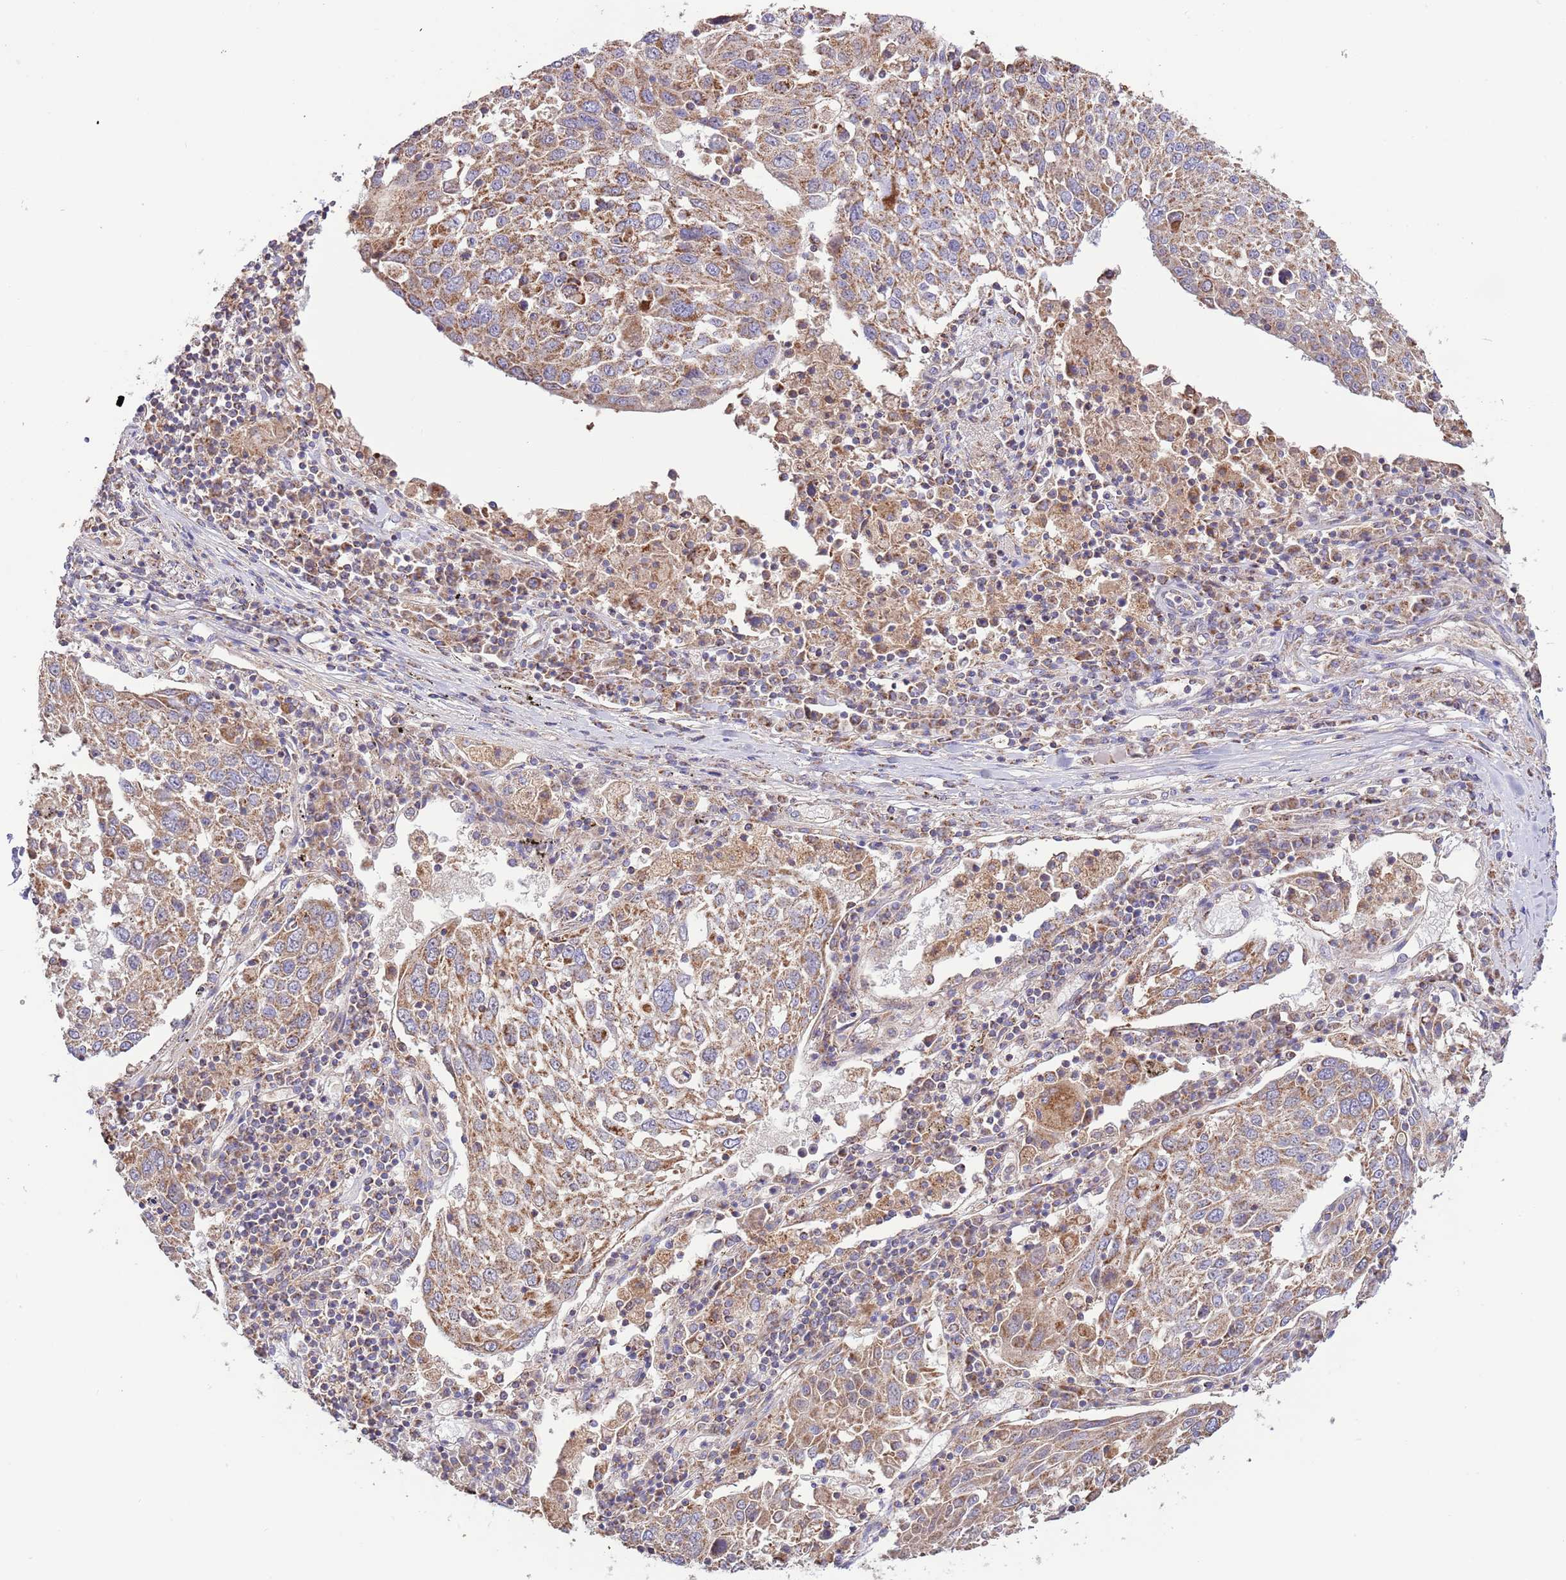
{"staining": {"intensity": "moderate", "quantity": ">75%", "location": "cytoplasmic/membranous"}, "tissue": "lung cancer", "cell_type": "Tumor cells", "image_type": "cancer", "snomed": [{"axis": "morphology", "description": "Squamous cell carcinoma, NOS"}, {"axis": "topography", "description": "Lung"}], "caption": "Squamous cell carcinoma (lung) stained with DAB immunohistochemistry demonstrates medium levels of moderate cytoplasmic/membranous staining in about >75% of tumor cells. The protein is shown in brown color, while the nuclei are stained blue.", "gene": "DNAJA3", "patient": {"sex": "male", "age": 65}}